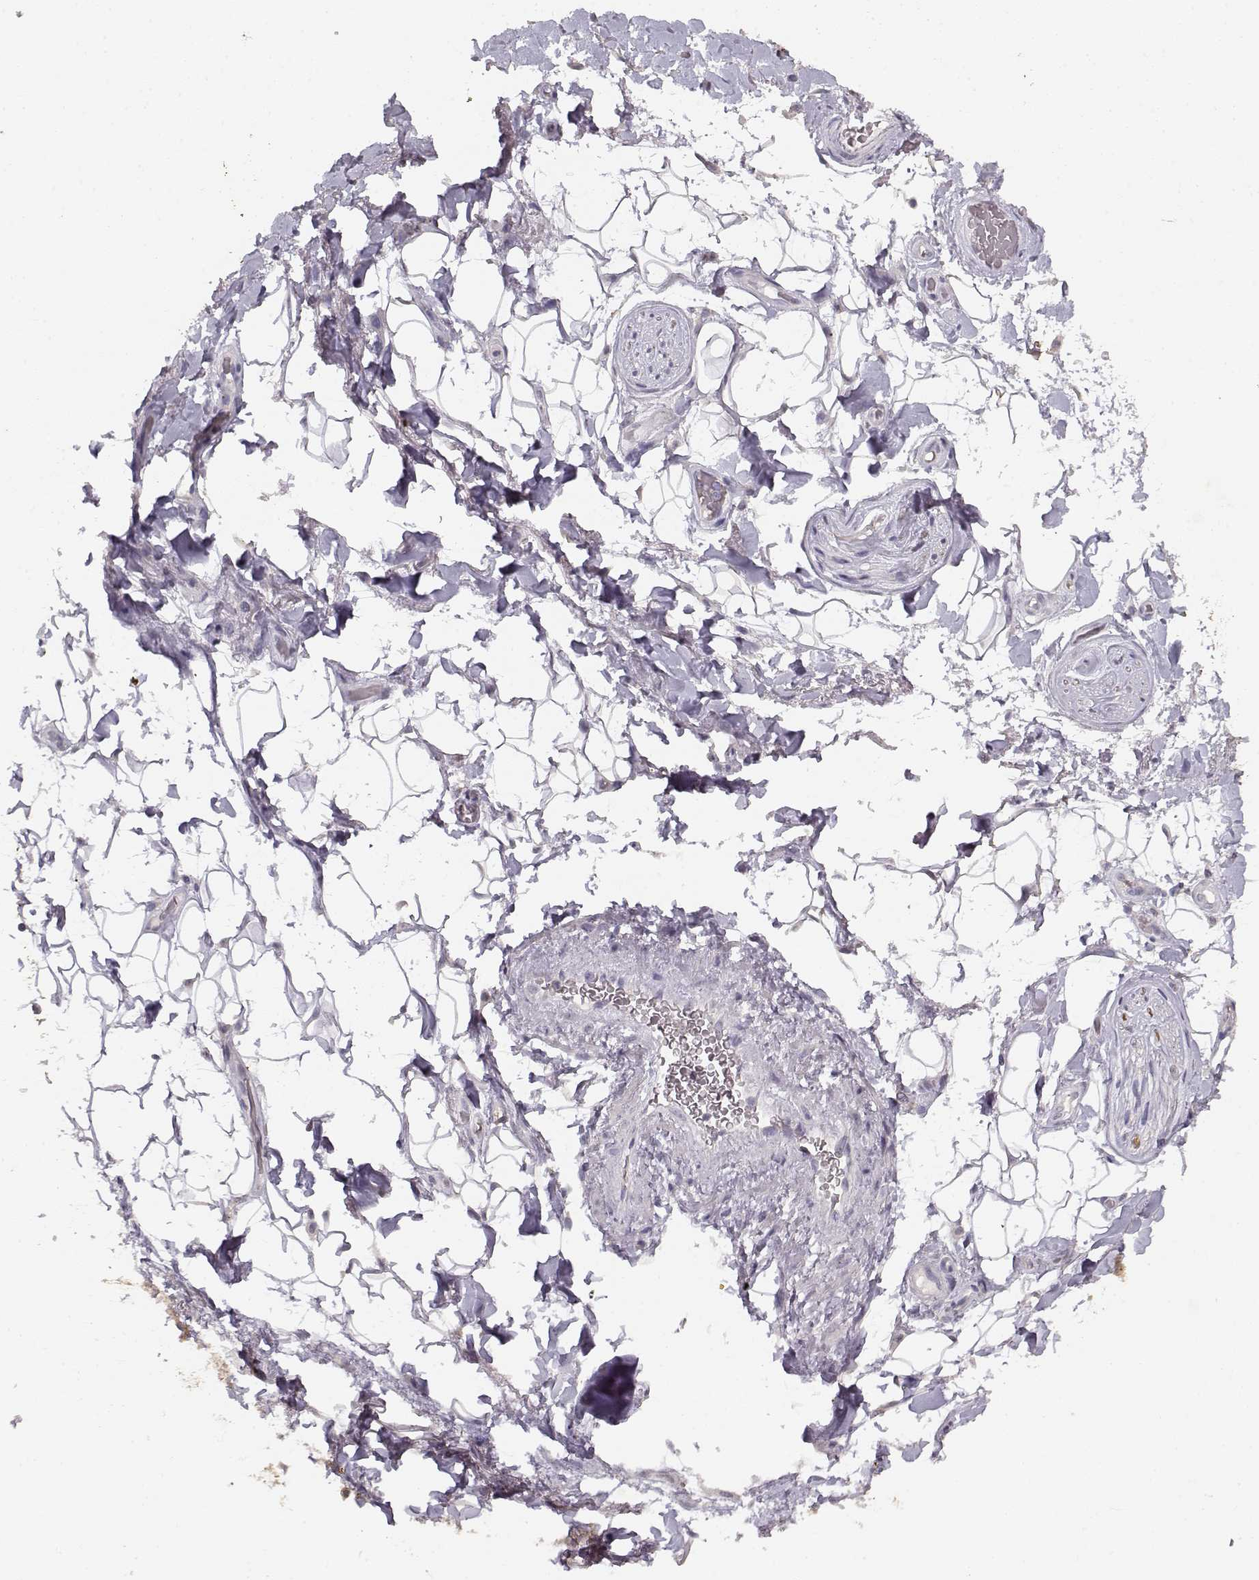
{"staining": {"intensity": "negative", "quantity": "none", "location": "none"}, "tissue": "adipose tissue", "cell_type": "Adipocytes", "image_type": "normal", "snomed": [{"axis": "morphology", "description": "Normal tissue, NOS"}, {"axis": "topography", "description": "Anal"}, {"axis": "topography", "description": "Peripheral nerve tissue"}], "caption": "Protein analysis of unremarkable adipose tissue demonstrates no significant positivity in adipocytes.", "gene": "UROC1", "patient": {"sex": "male", "age": 53}}